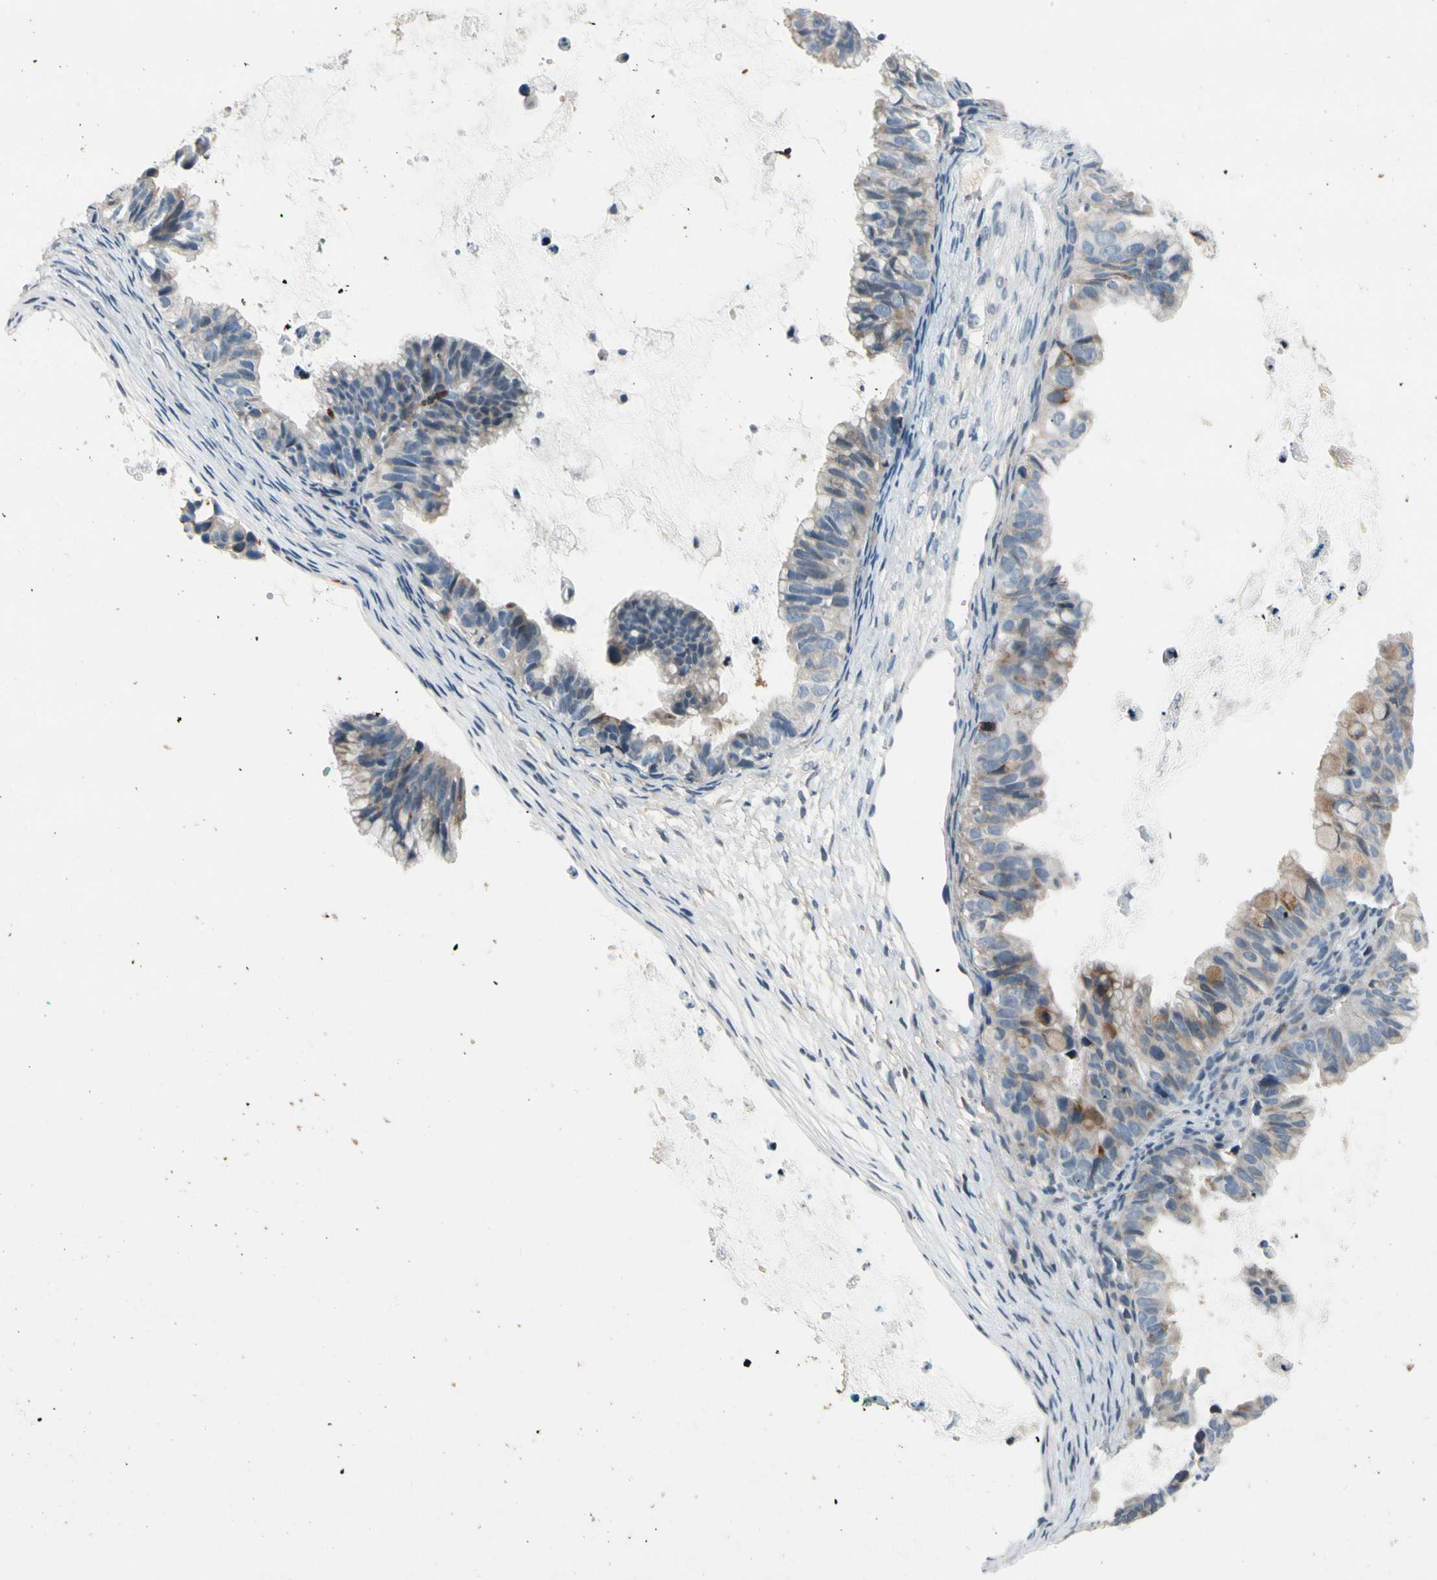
{"staining": {"intensity": "weak", "quantity": ">75%", "location": "cytoplasmic/membranous"}, "tissue": "ovarian cancer", "cell_type": "Tumor cells", "image_type": "cancer", "snomed": [{"axis": "morphology", "description": "Cystadenocarcinoma, mucinous, NOS"}, {"axis": "topography", "description": "Ovary"}], "caption": "A high-resolution image shows IHC staining of ovarian cancer, which exhibits weak cytoplasmic/membranous expression in about >75% of tumor cells.", "gene": "PIP5K1B", "patient": {"sex": "female", "age": 36}}